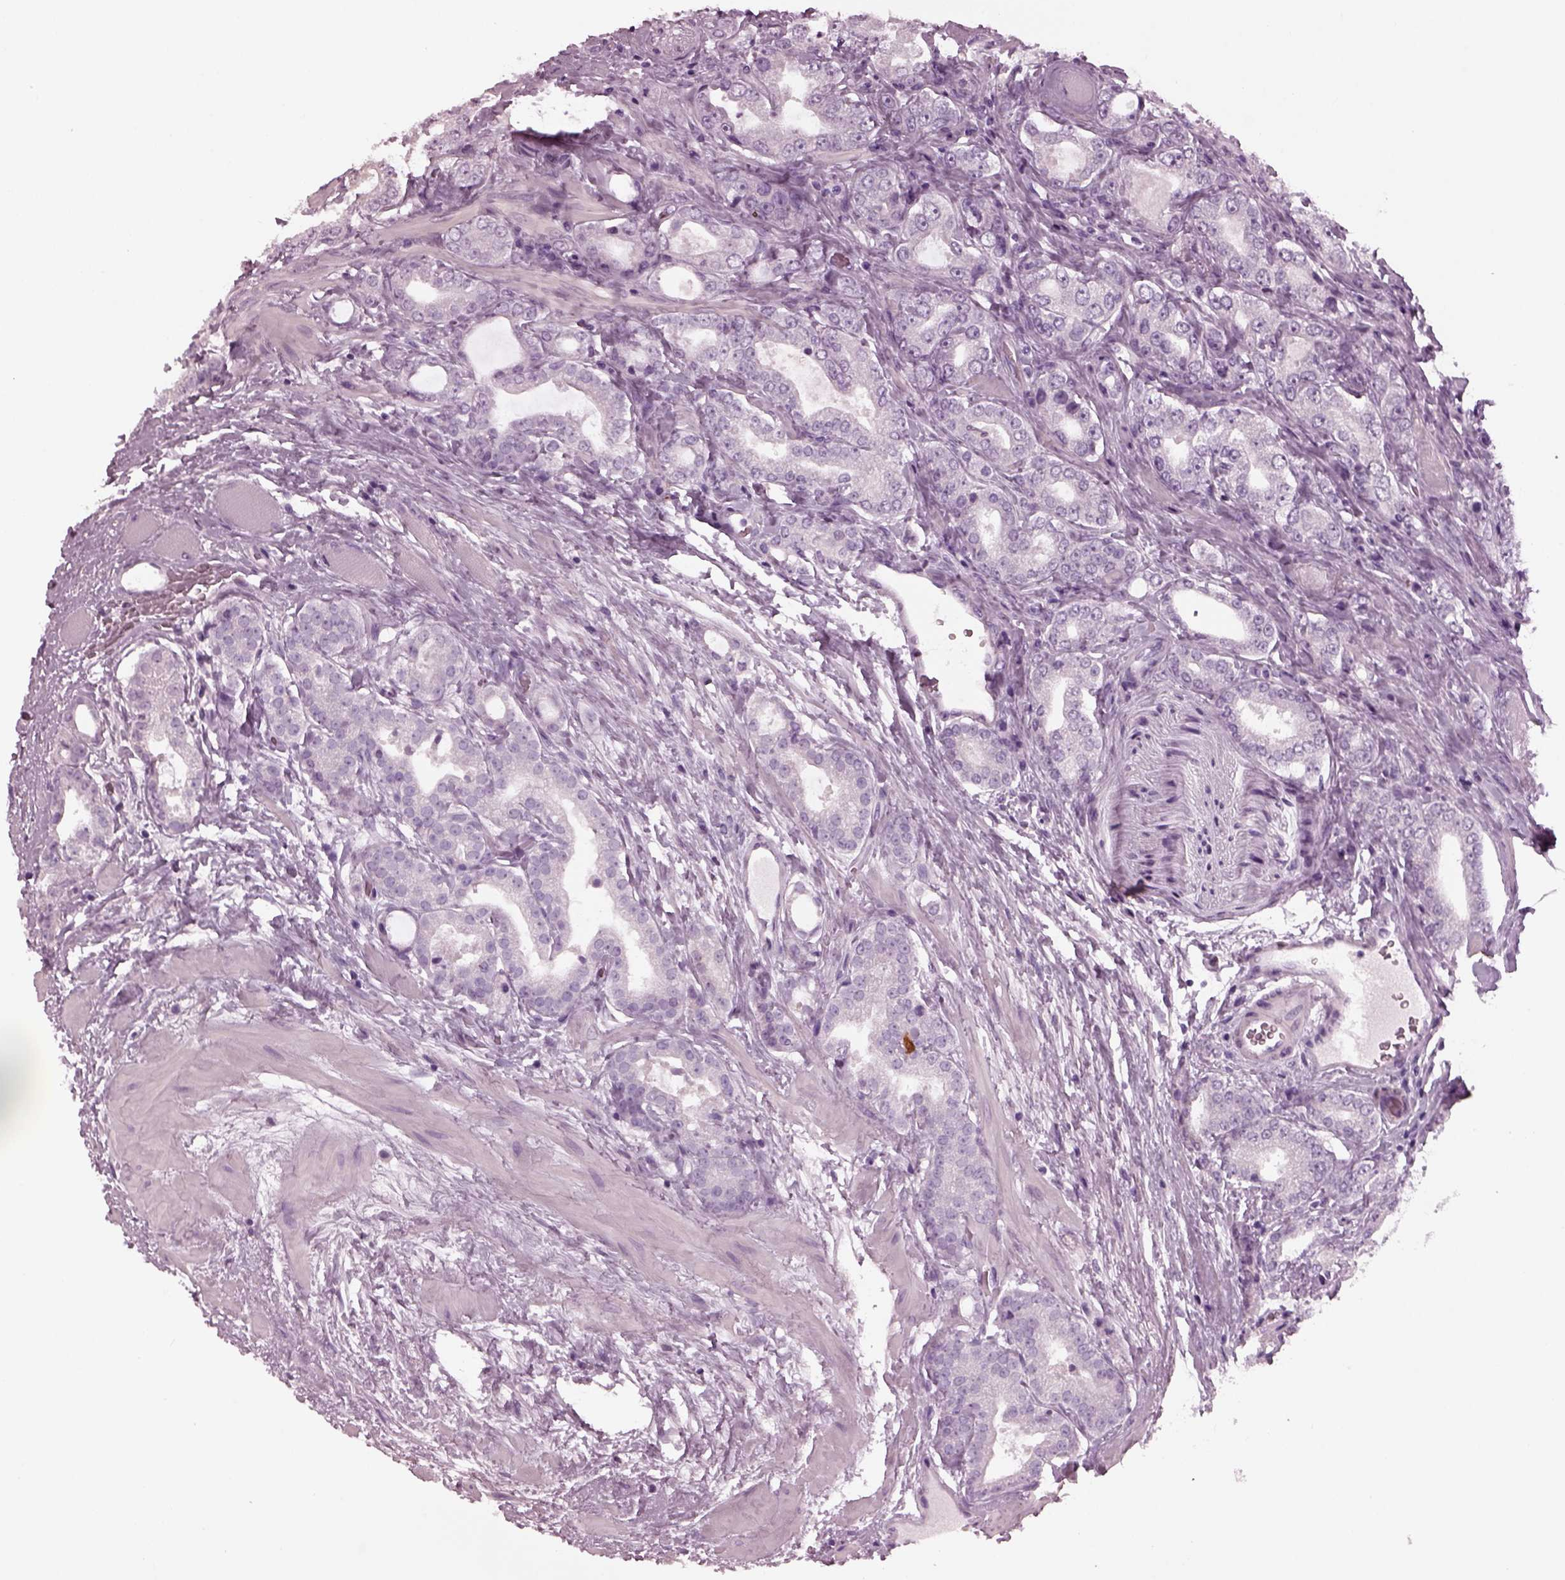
{"staining": {"intensity": "negative", "quantity": "none", "location": "none"}, "tissue": "prostate cancer", "cell_type": "Tumor cells", "image_type": "cancer", "snomed": [{"axis": "morphology", "description": "Adenocarcinoma, NOS"}, {"axis": "topography", "description": "Prostate"}], "caption": "High power microscopy image of an immunohistochemistry (IHC) micrograph of prostate cancer, revealing no significant staining in tumor cells.", "gene": "TPPP2", "patient": {"sex": "male", "age": 64}}